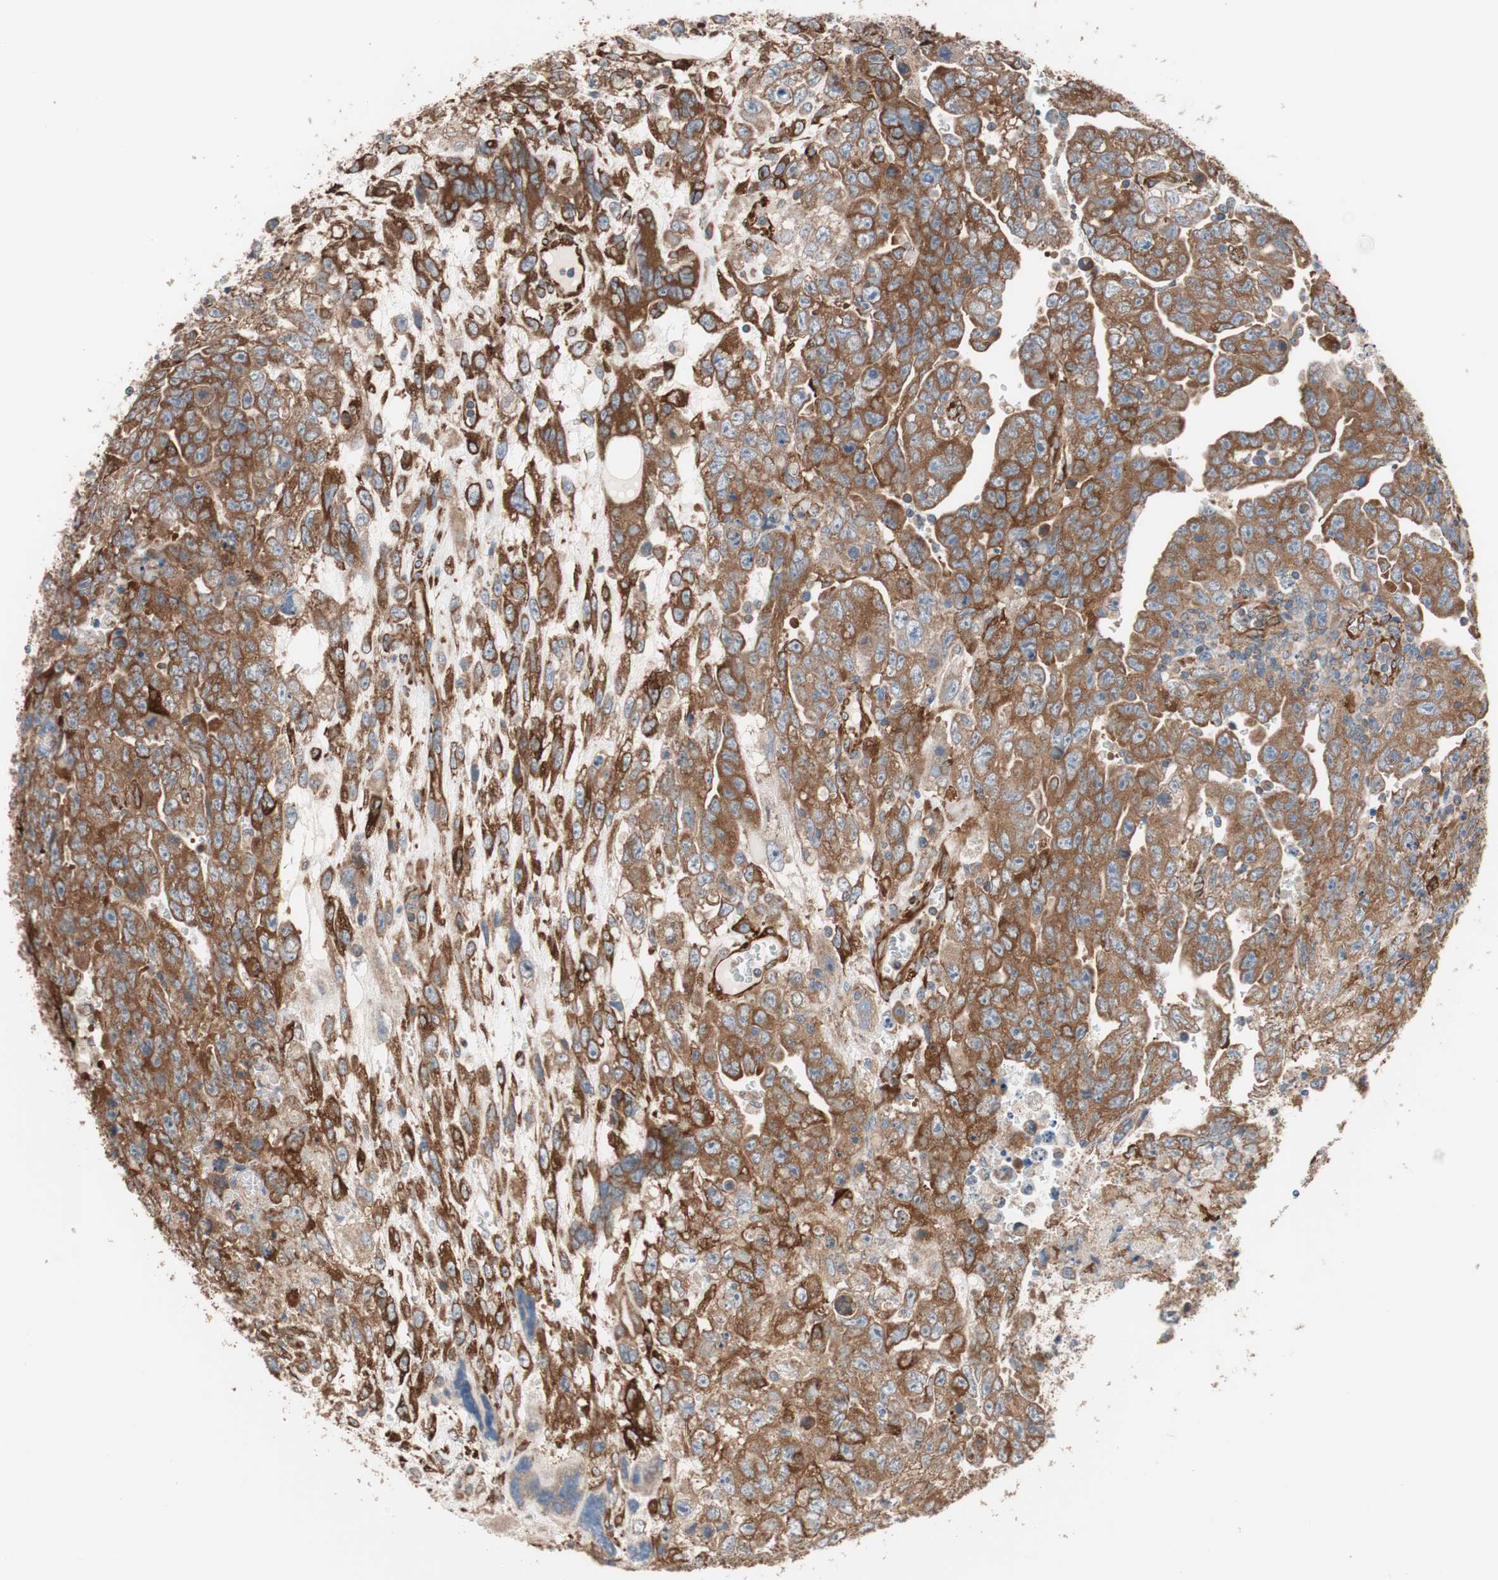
{"staining": {"intensity": "strong", "quantity": ">75%", "location": "cytoplasmic/membranous"}, "tissue": "testis cancer", "cell_type": "Tumor cells", "image_type": "cancer", "snomed": [{"axis": "morphology", "description": "Carcinoma, Embryonal, NOS"}, {"axis": "topography", "description": "Testis"}], "caption": "Testis cancer tissue reveals strong cytoplasmic/membranous positivity in about >75% of tumor cells, visualized by immunohistochemistry.", "gene": "GPSM2", "patient": {"sex": "male", "age": 28}}